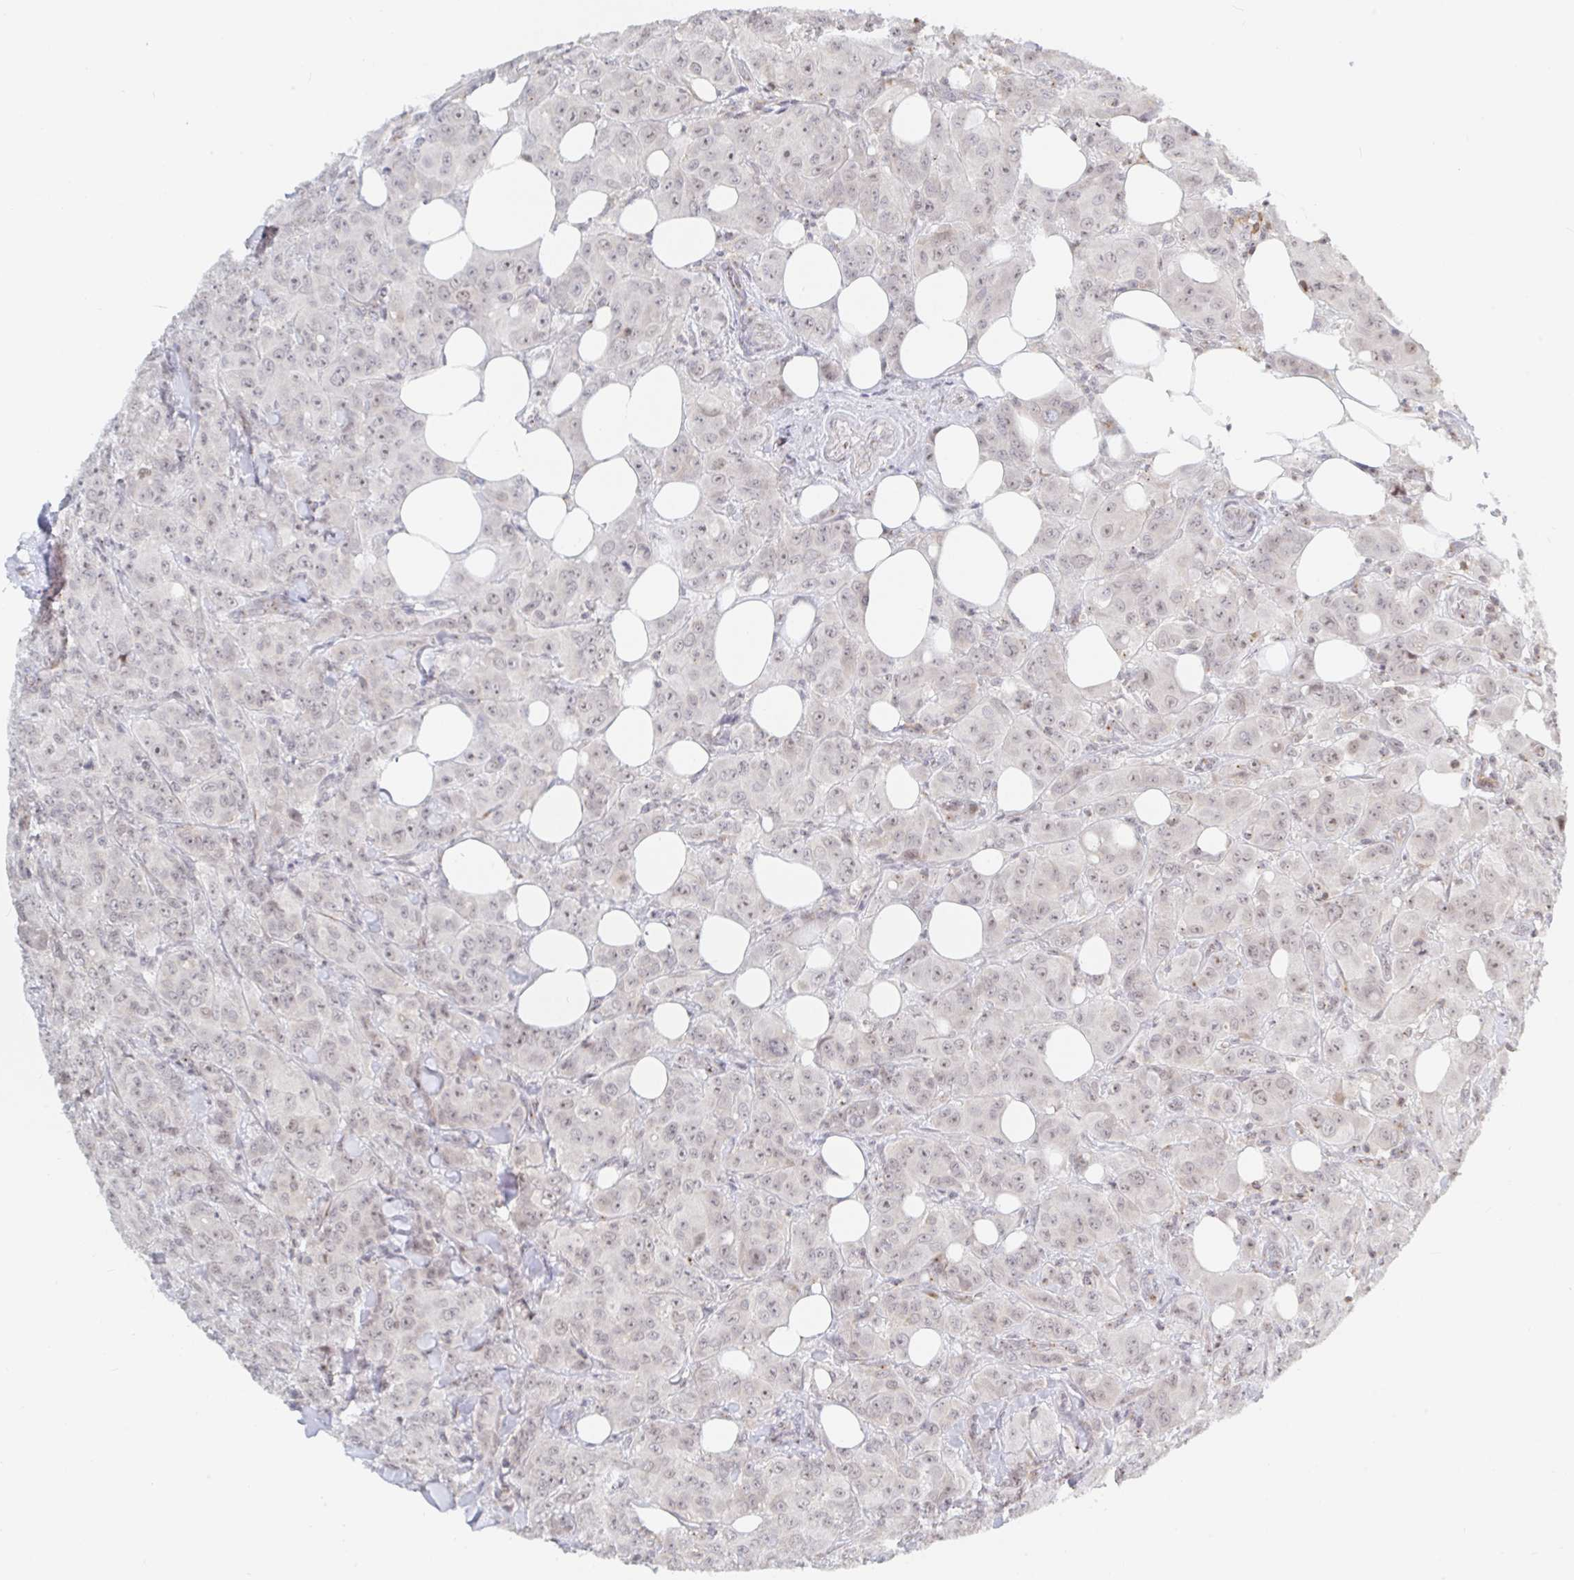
{"staining": {"intensity": "weak", "quantity": "25%-75%", "location": "nuclear"}, "tissue": "breast cancer", "cell_type": "Tumor cells", "image_type": "cancer", "snomed": [{"axis": "morphology", "description": "Normal tissue, NOS"}, {"axis": "morphology", "description": "Duct carcinoma"}, {"axis": "topography", "description": "Breast"}], "caption": "Tumor cells exhibit weak nuclear positivity in about 25%-75% of cells in breast invasive ductal carcinoma.", "gene": "CHD2", "patient": {"sex": "female", "age": 43}}